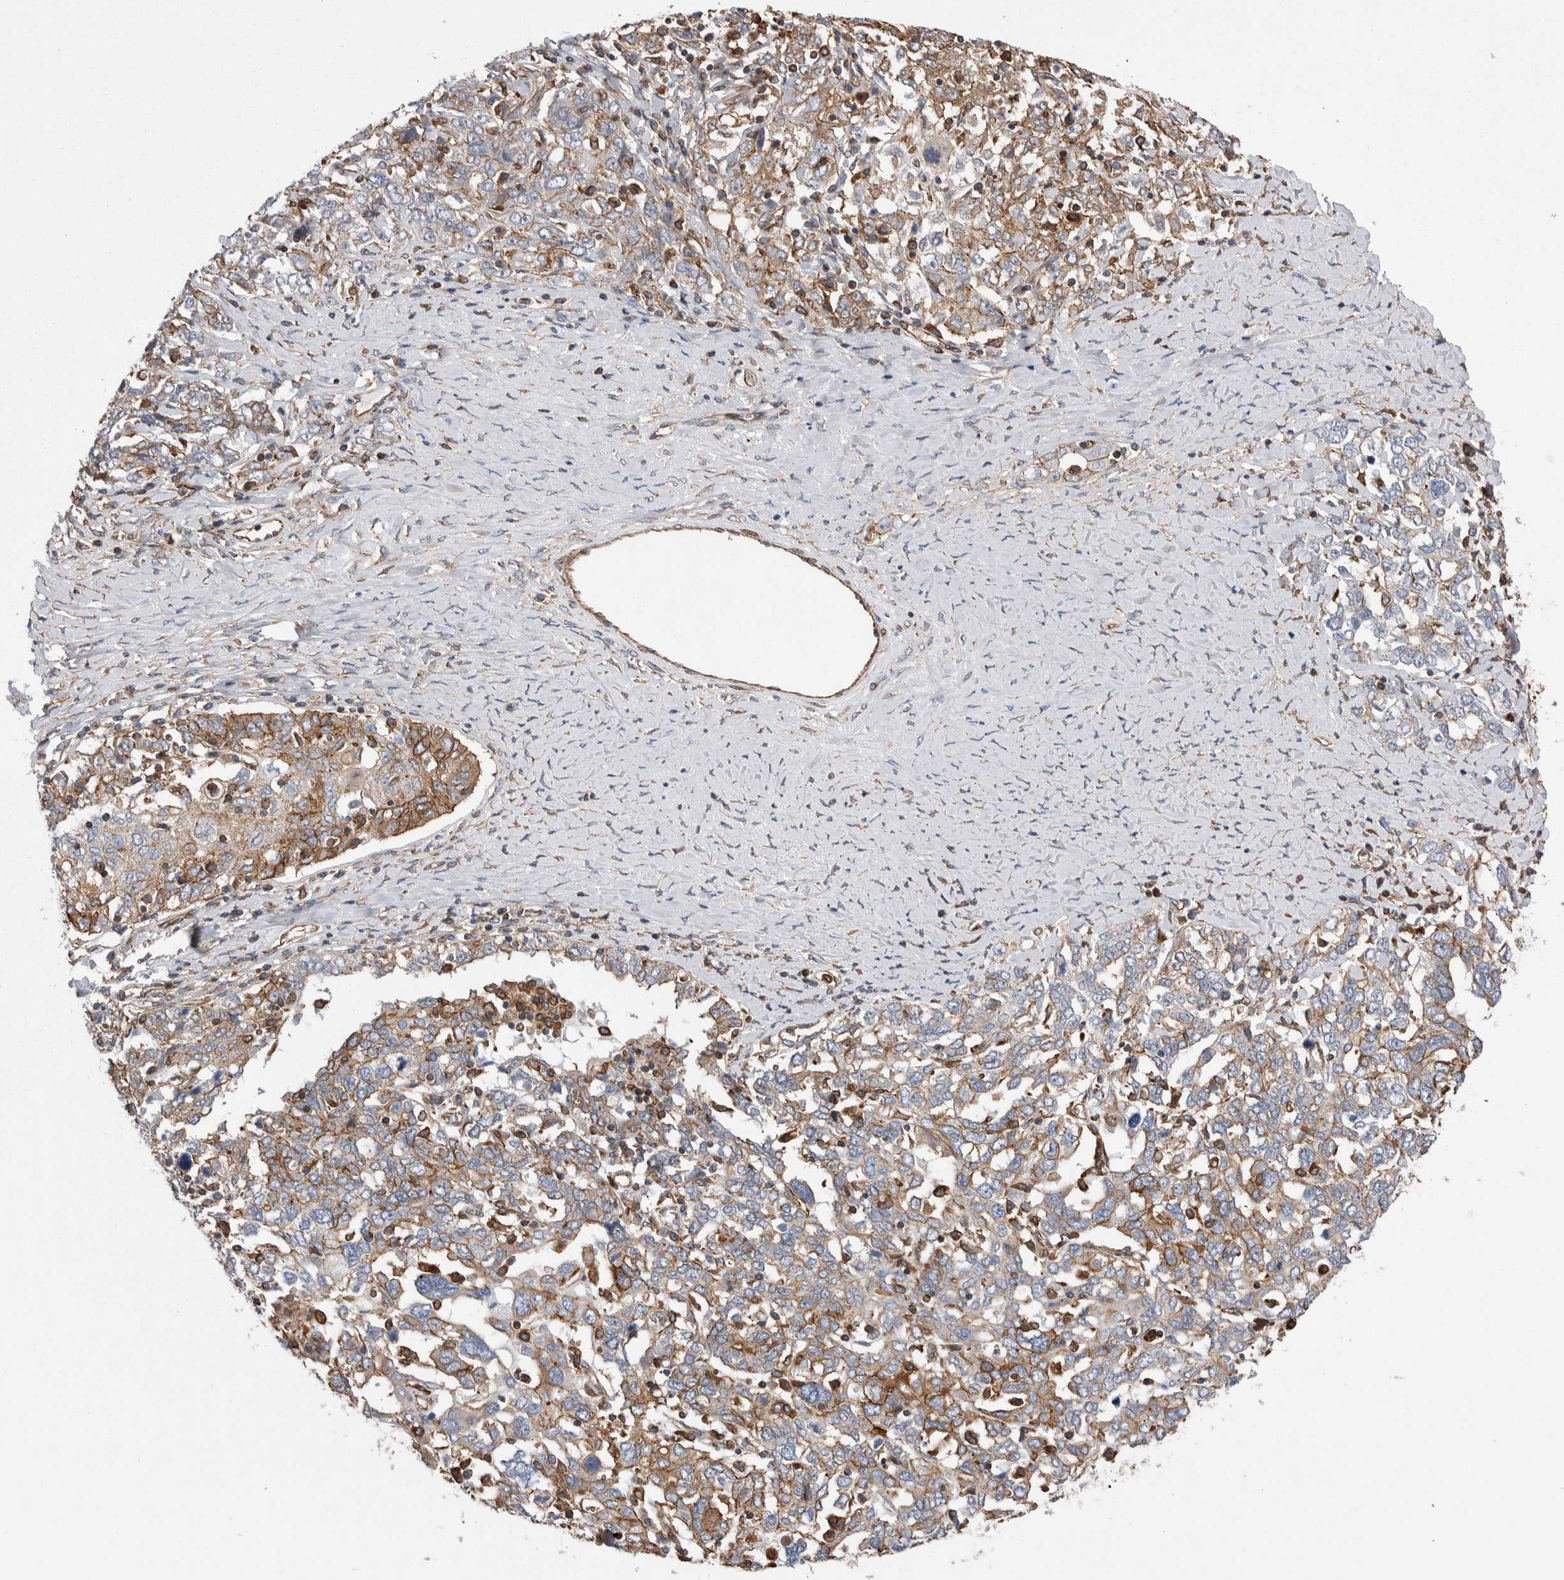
{"staining": {"intensity": "moderate", "quantity": "25%-75%", "location": "cytoplasmic/membranous"}, "tissue": "ovarian cancer", "cell_type": "Tumor cells", "image_type": "cancer", "snomed": [{"axis": "morphology", "description": "Carcinoma, endometroid"}, {"axis": "topography", "description": "Ovary"}], "caption": "Moderate cytoplasmic/membranous expression for a protein is appreciated in approximately 25%-75% of tumor cells of ovarian cancer using IHC.", "gene": "KIF12", "patient": {"sex": "female", "age": 62}}